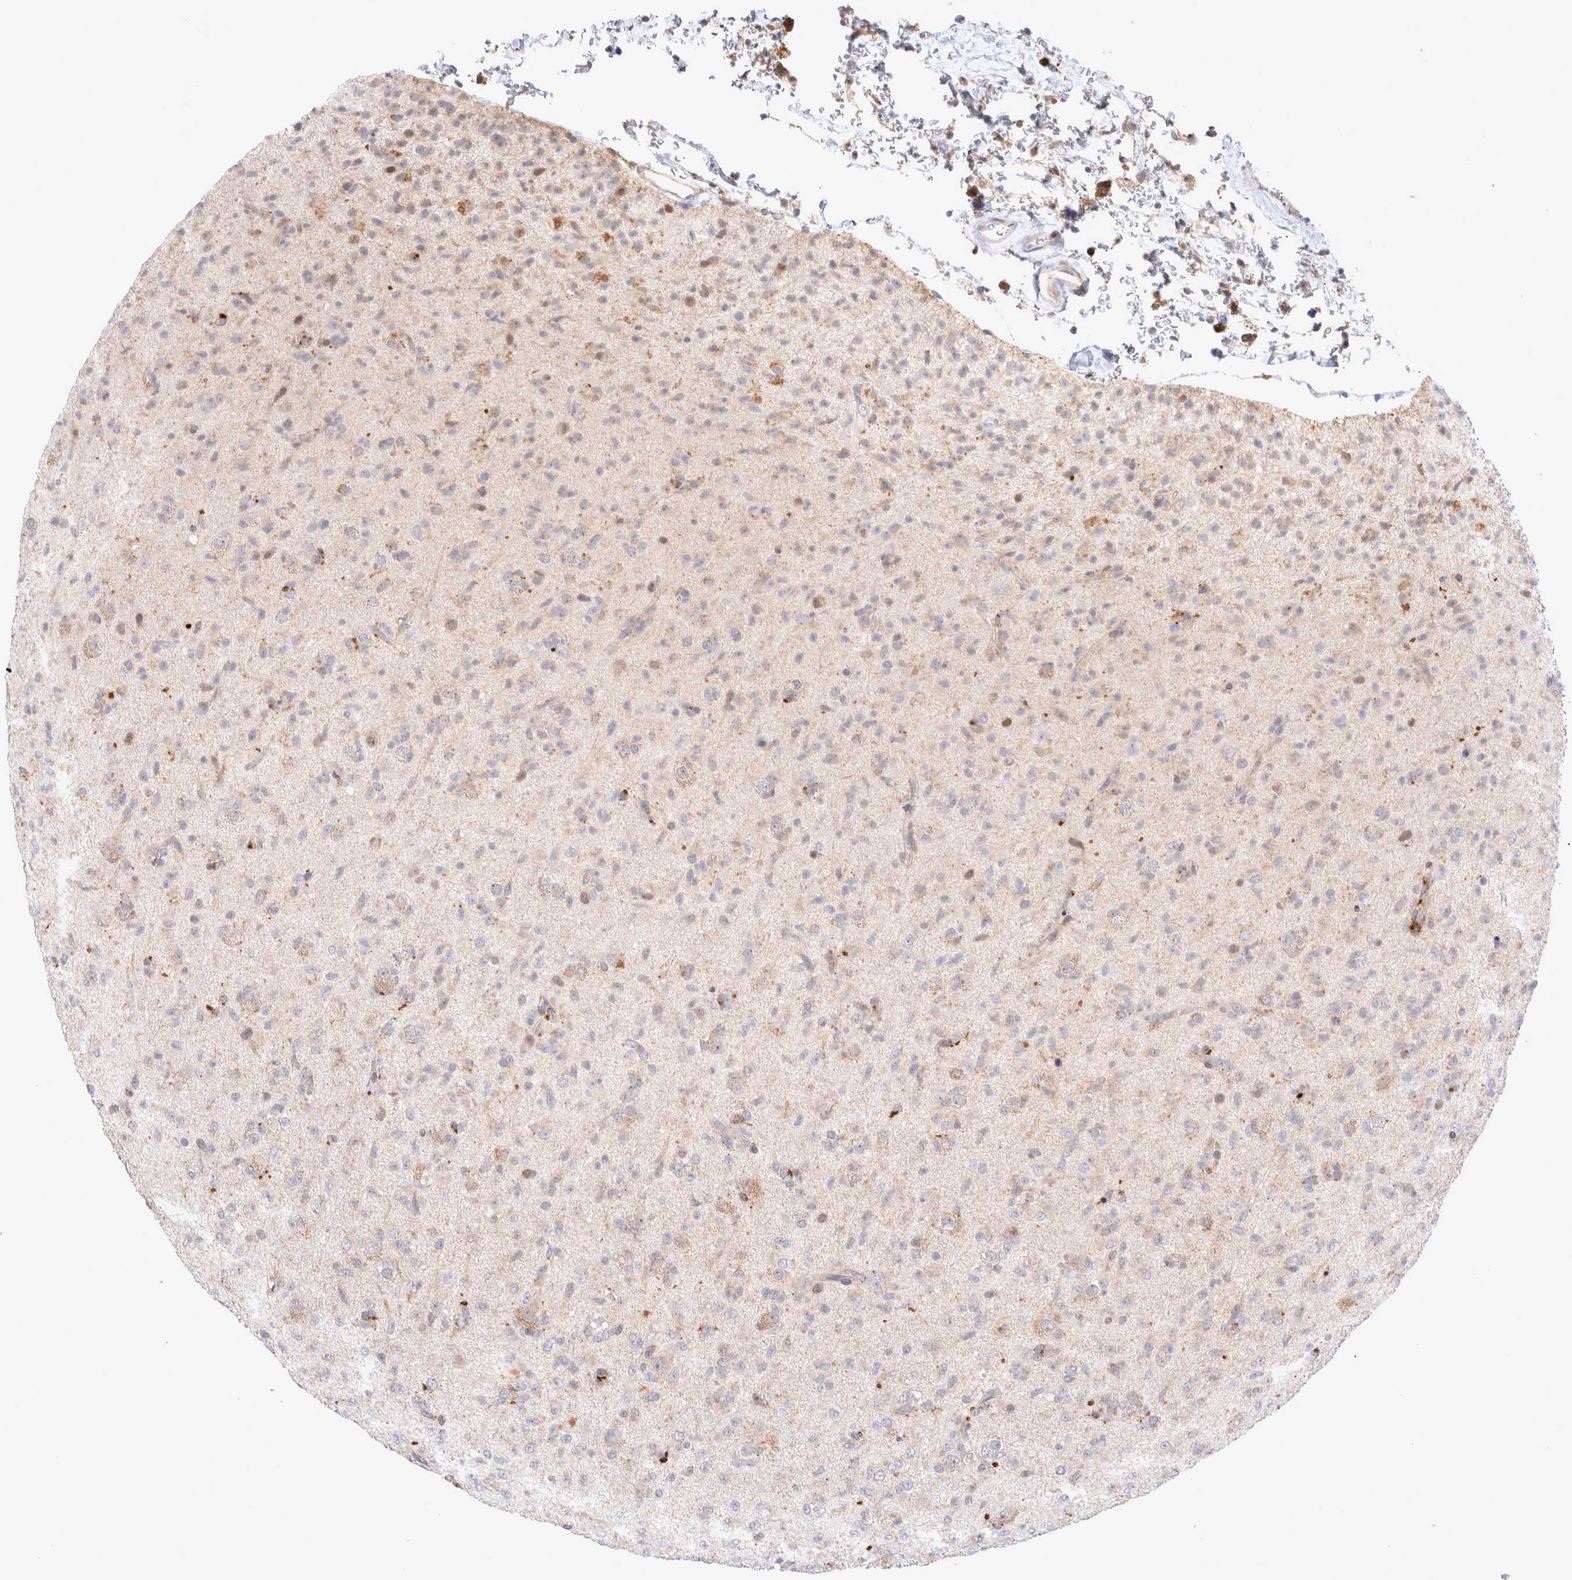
{"staining": {"intensity": "weak", "quantity": "<25%", "location": "cytoplasmic/membranous"}, "tissue": "glioma", "cell_type": "Tumor cells", "image_type": "cancer", "snomed": [{"axis": "morphology", "description": "Glioma, malignant, Low grade"}, {"axis": "topography", "description": "Brain"}], "caption": "Tumor cells are negative for brown protein staining in glioma.", "gene": "NPC1", "patient": {"sex": "male", "age": 65}}